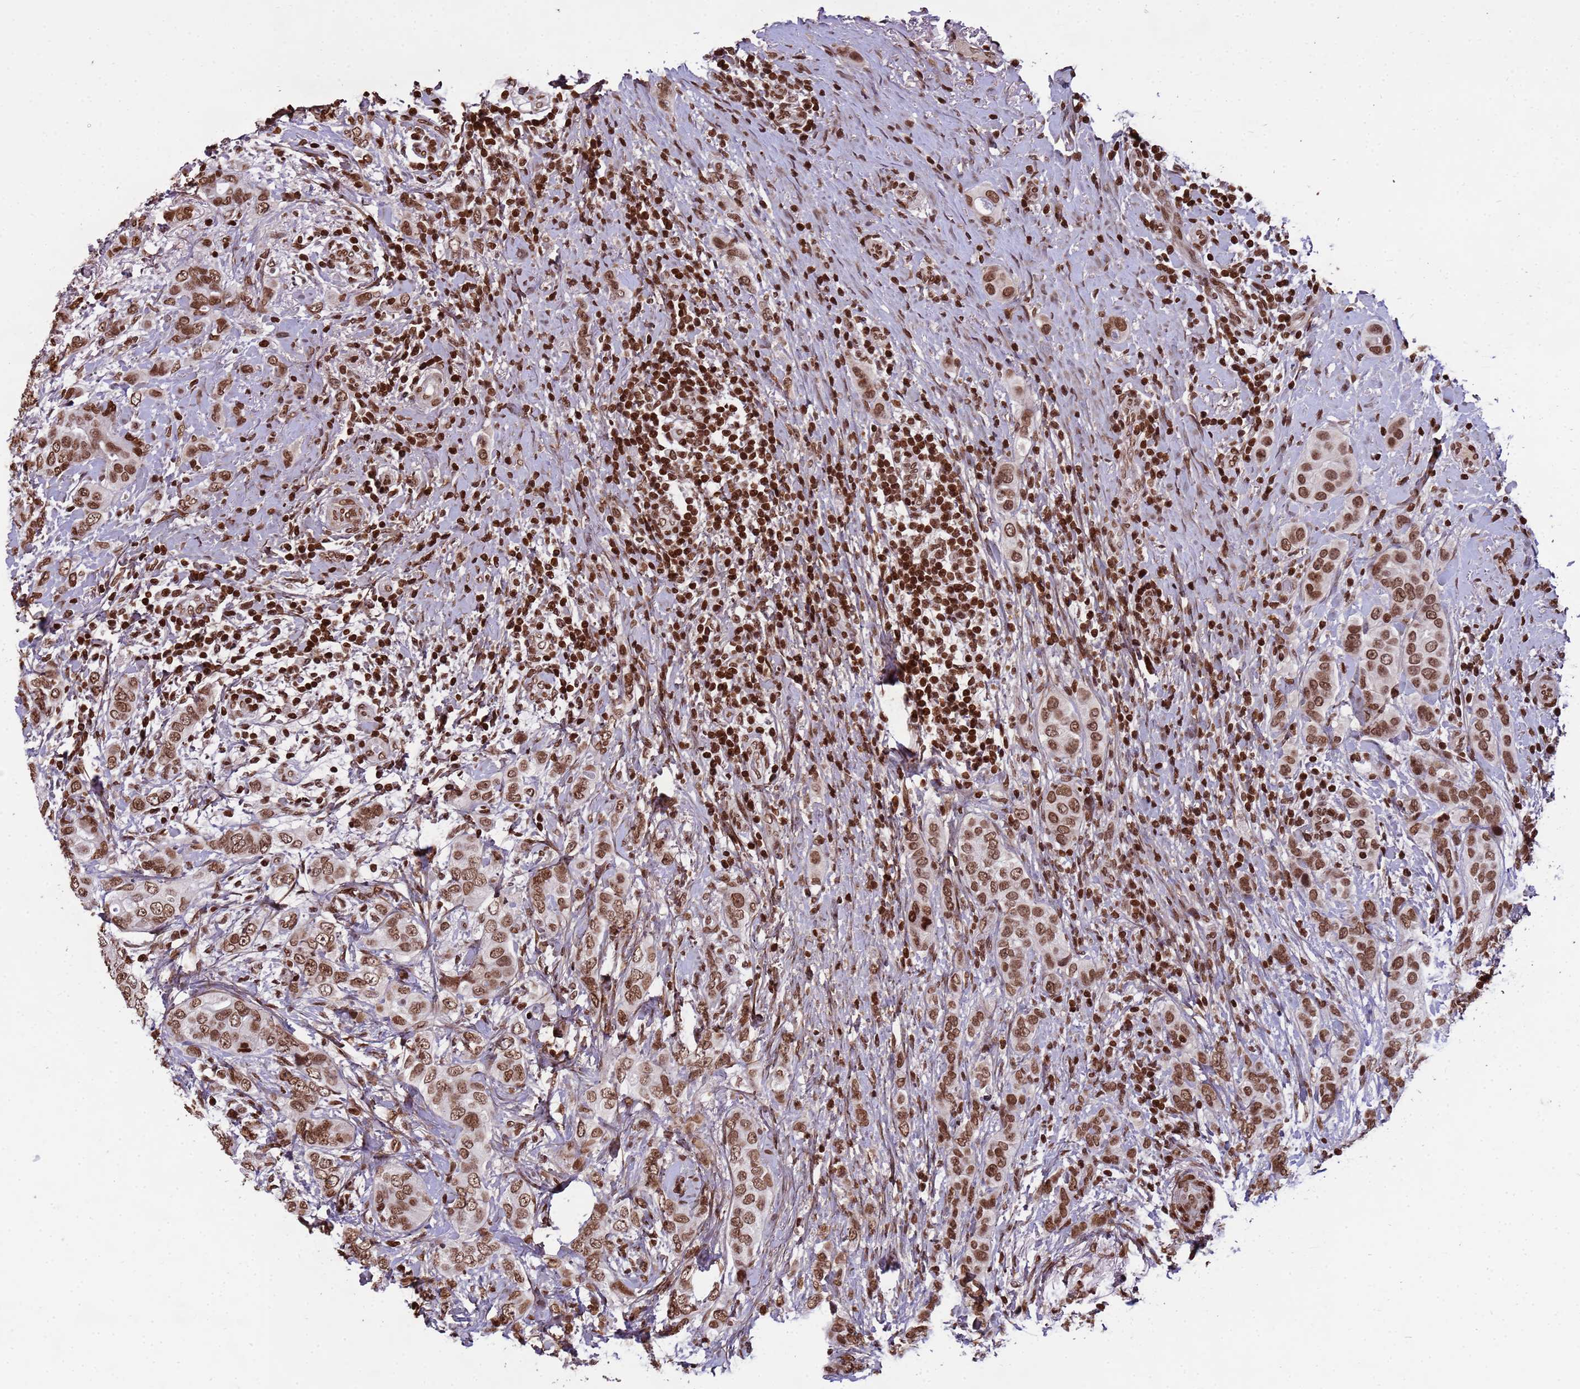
{"staining": {"intensity": "strong", "quantity": ">75%", "location": "nuclear"}, "tissue": "breast cancer", "cell_type": "Tumor cells", "image_type": "cancer", "snomed": [{"axis": "morphology", "description": "Lobular carcinoma"}, {"axis": "topography", "description": "Breast"}], "caption": "Immunohistochemistry (IHC) micrograph of breast lobular carcinoma stained for a protein (brown), which exhibits high levels of strong nuclear expression in about >75% of tumor cells.", "gene": "H3-3B", "patient": {"sex": "female", "age": 51}}